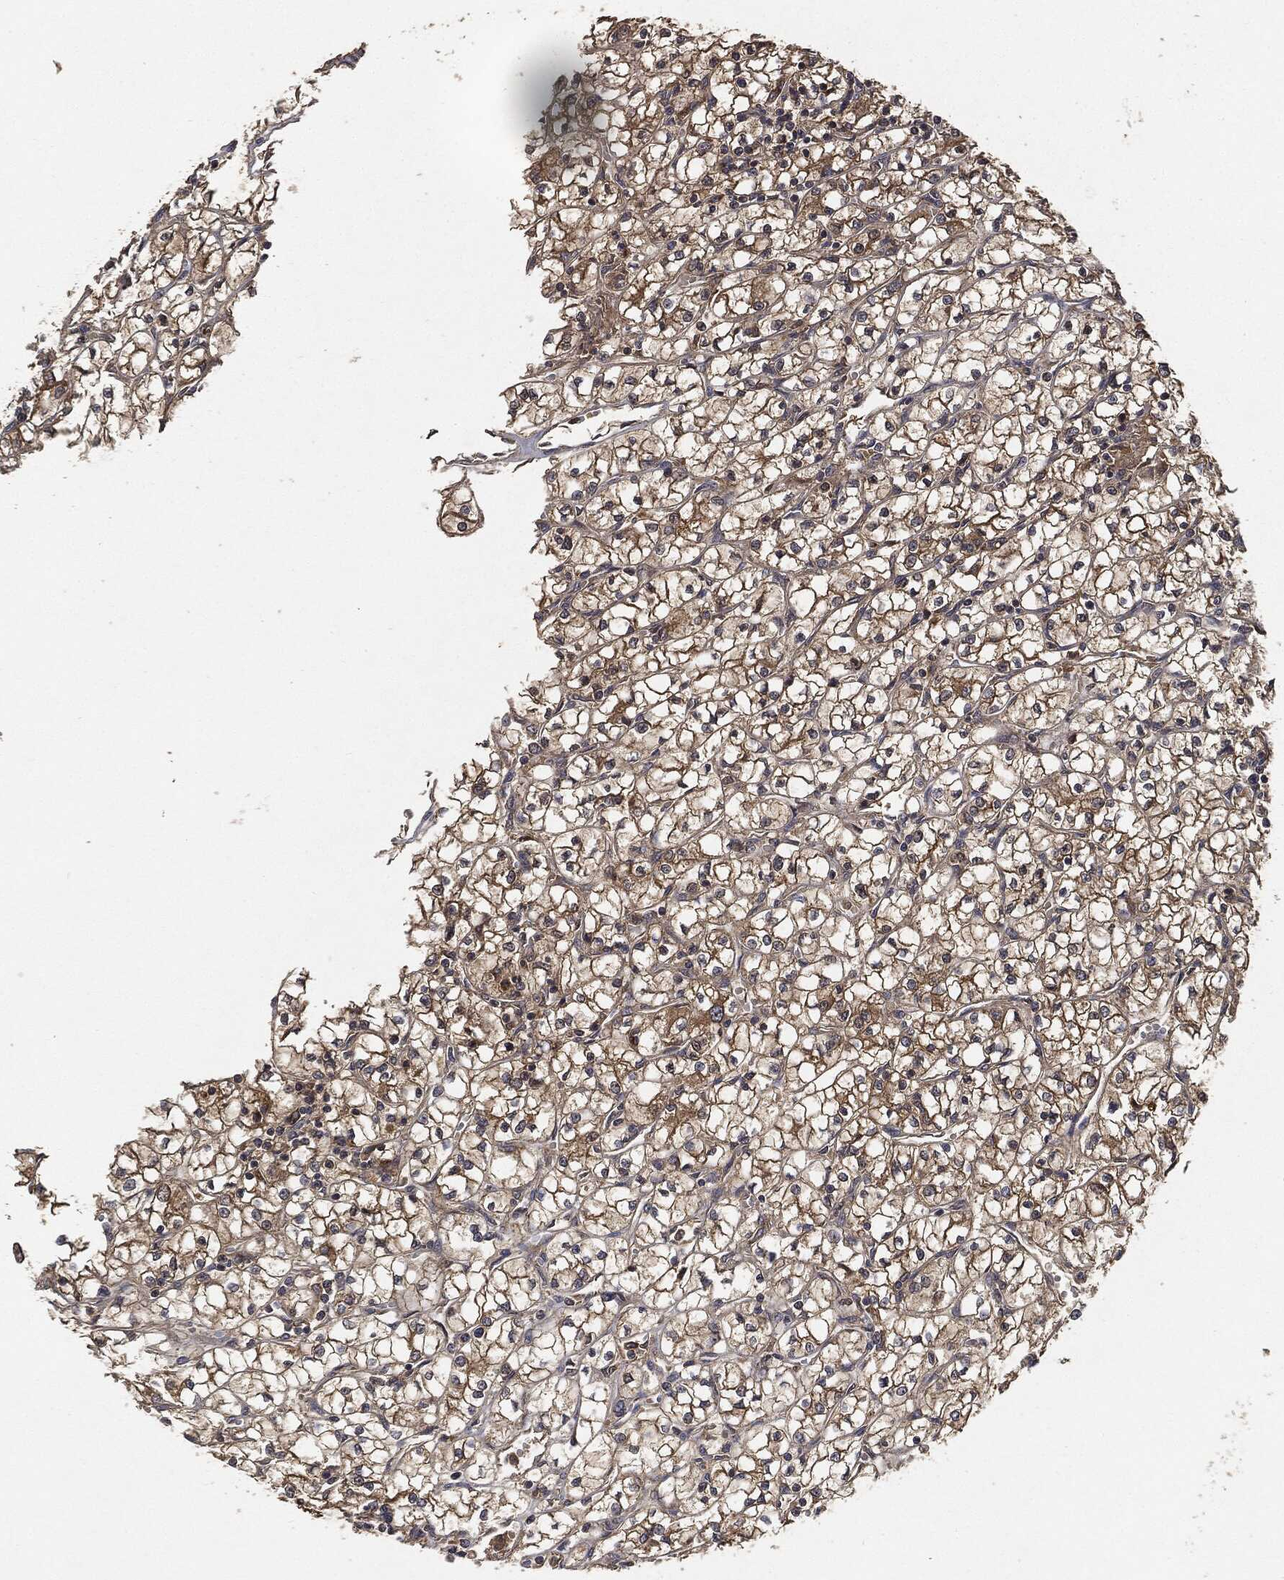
{"staining": {"intensity": "moderate", "quantity": ">75%", "location": "cytoplasmic/membranous"}, "tissue": "renal cancer", "cell_type": "Tumor cells", "image_type": "cancer", "snomed": [{"axis": "morphology", "description": "Adenocarcinoma, NOS"}, {"axis": "topography", "description": "Kidney"}], "caption": "Human renal adenocarcinoma stained for a protein (brown) reveals moderate cytoplasmic/membranous positive expression in about >75% of tumor cells.", "gene": "BRAF", "patient": {"sex": "female", "age": 64}}